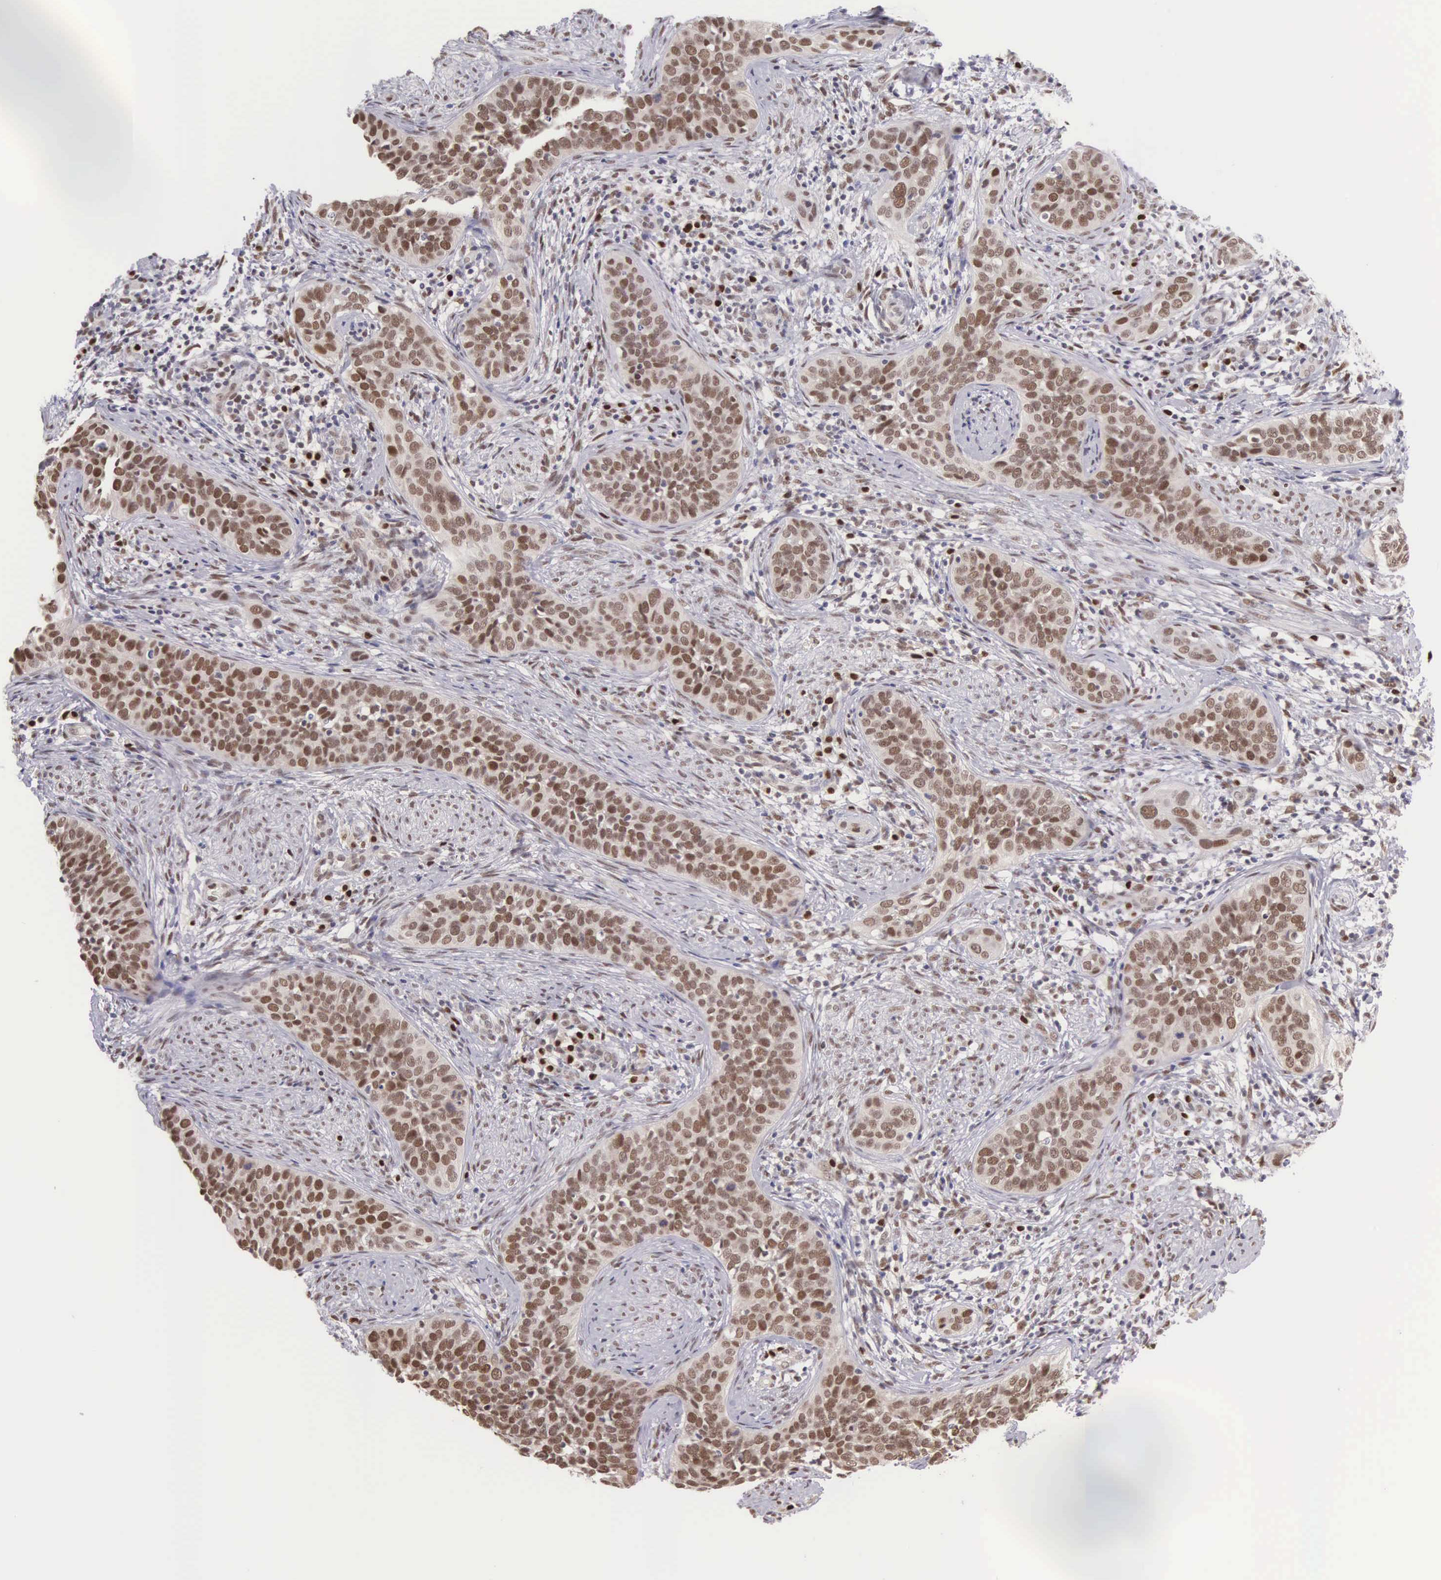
{"staining": {"intensity": "strong", "quantity": ">75%", "location": "nuclear"}, "tissue": "cervical cancer", "cell_type": "Tumor cells", "image_type": "cancer", "snomed": [{"axis": "morphology", "description": "Squamous cell carcinoma, NOS"}, {"axis": "topography", "description": "Cervix"}], "caption": "Immunohistochemical staining of human cervical squamous cell carcinoma shows strong nuclear protein staining in about >75% of tumor cells.", "gene": "CCDC117", "patient": {"sex": "female", "age": 31}}